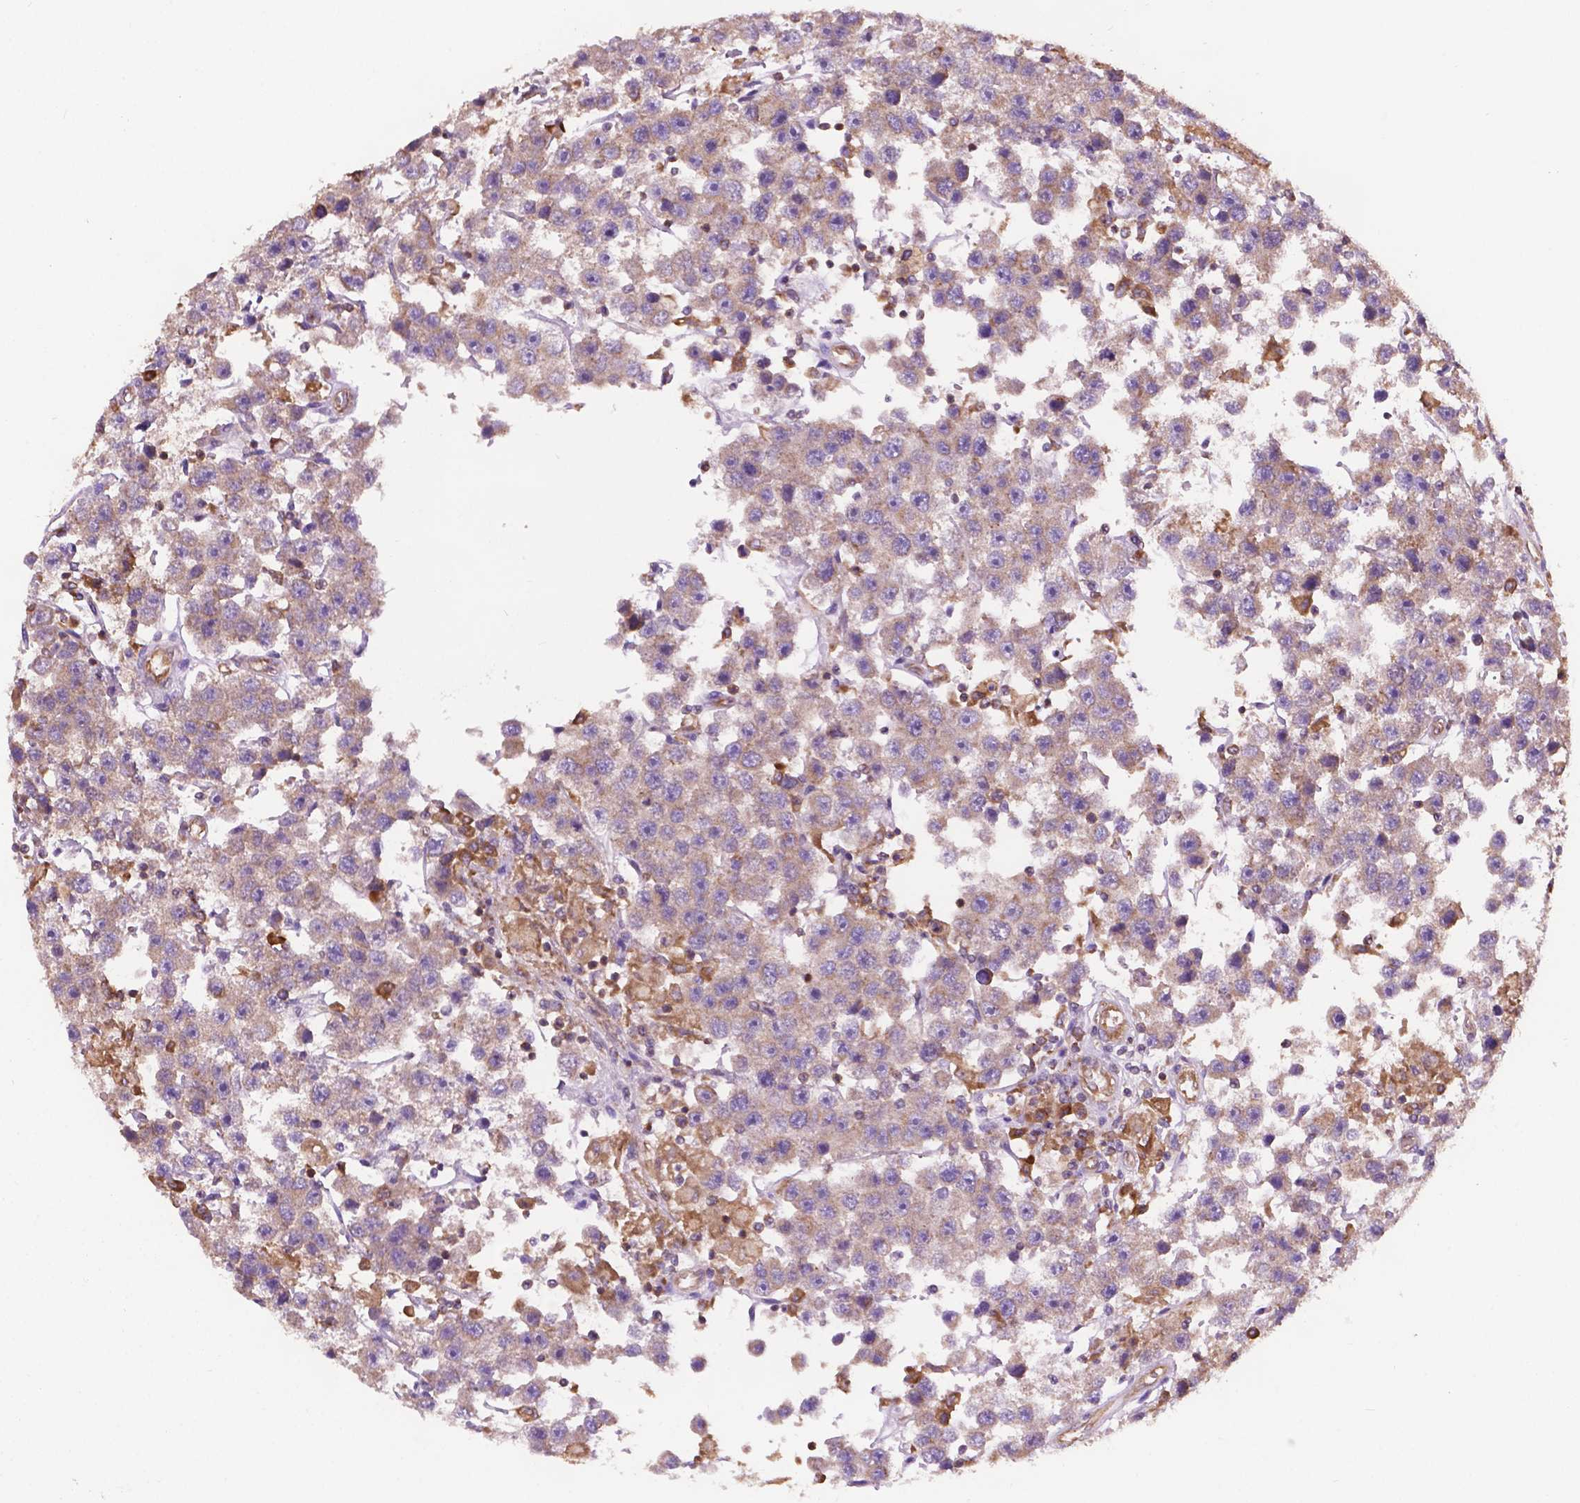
{"staining": {"intensity": "weak", "quantity": "<25%", "location": "cytoplasmic/membranous"}, "tissue": "testis cancer", "cell_type": "Tumor cells", "image_type": "cancer", "snomed": [{"axis": "morphology", "description": "Seminoma, NOS"}, {"axis": "topography", "description": "Testis"}], "caption": "Immunohistochemical staining of human seminoma (testis) demonstrates no significant expression in tumor cells.", "gene": "CCDC71L", "patient": {"sex": "male", "age": 45}}